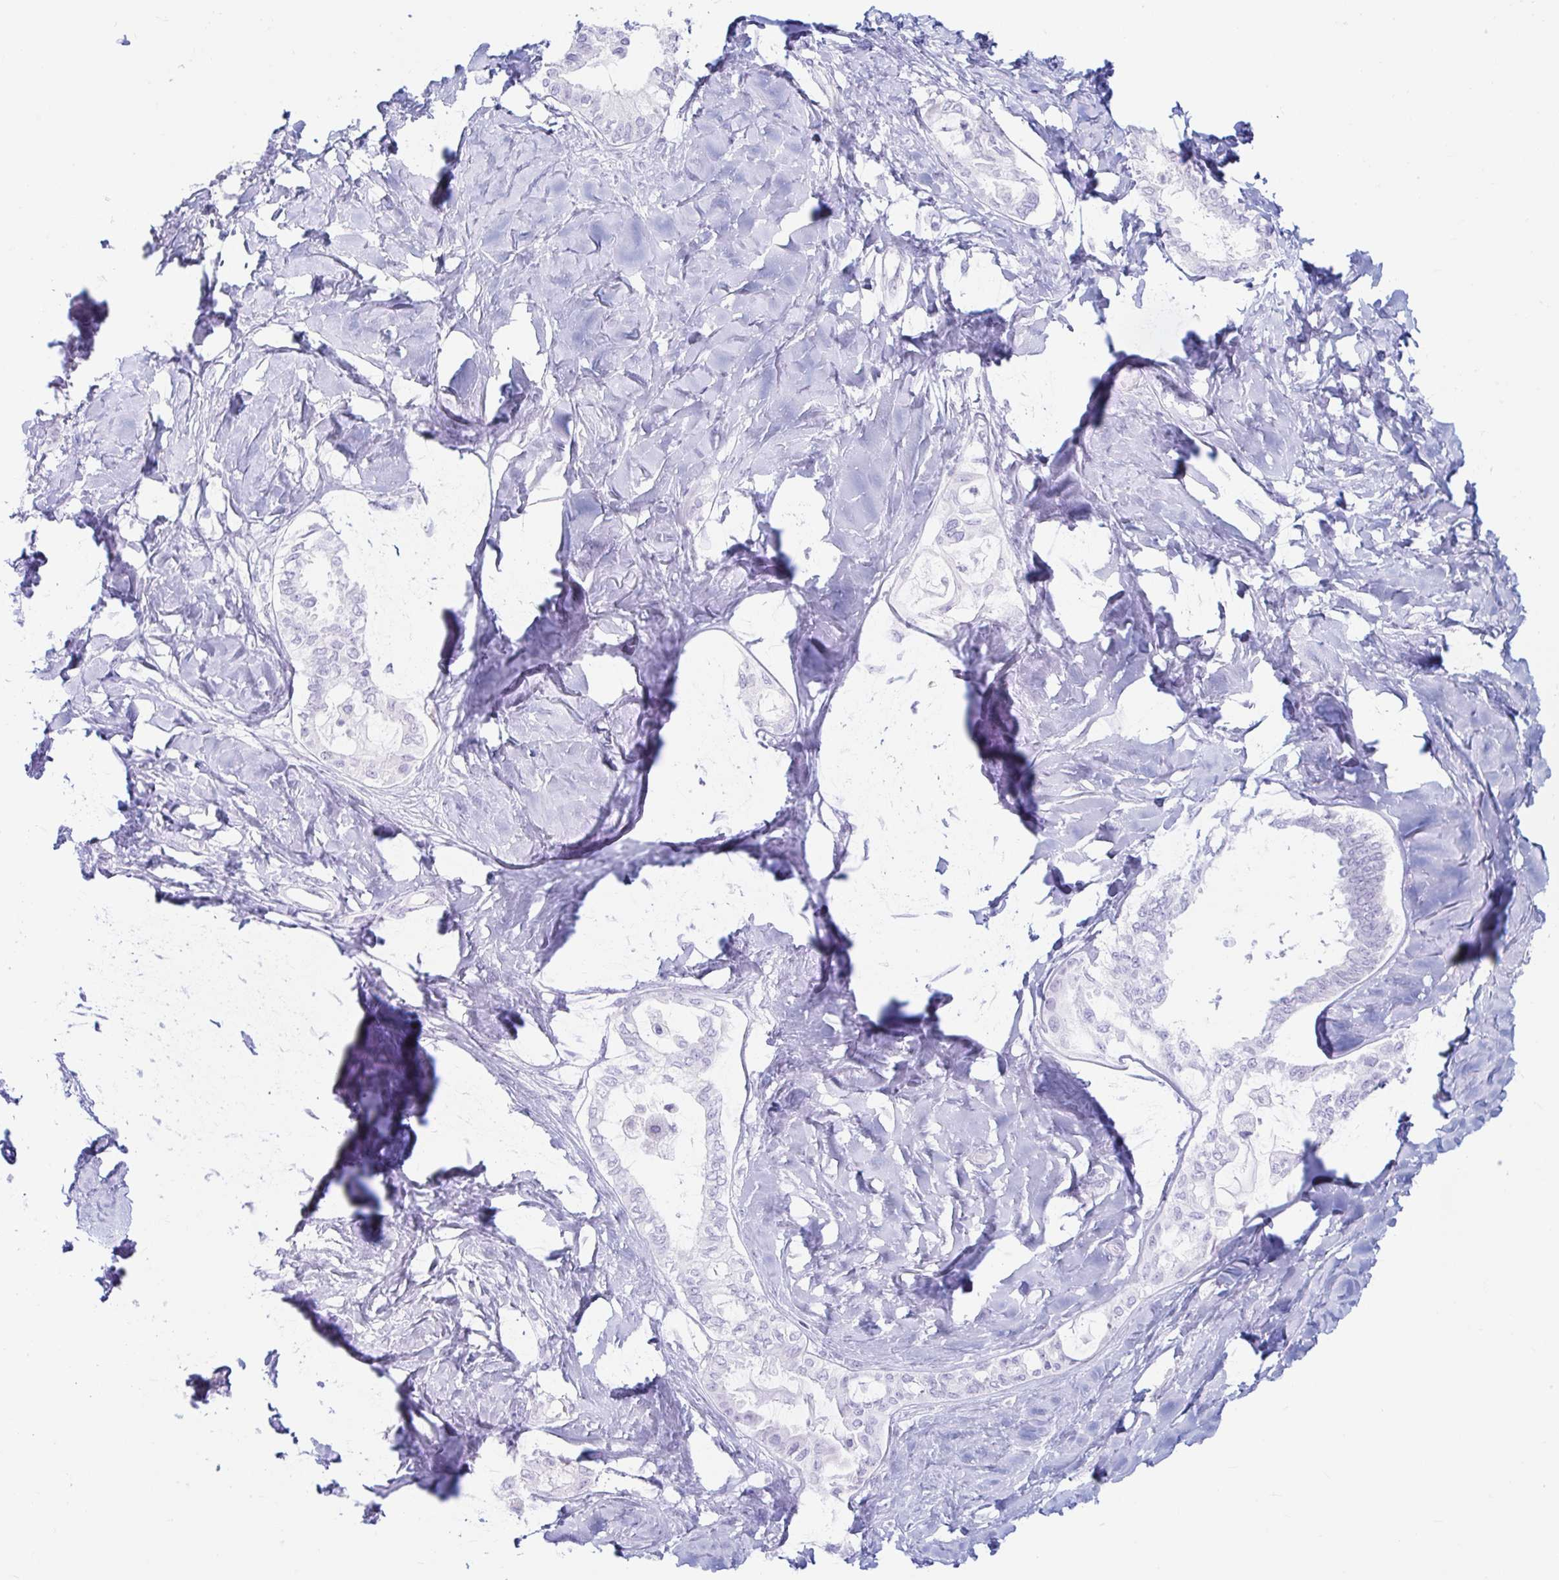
{"staining": {"intensity": "negative", "quantity": "none", "location": "none"}, "tissue": "ovarian cancer", "cell_type": "Tumor cells", "image_type": "cancer", "snomed": [{"axis": "morphology", "description": "Carcinoma, endometroid"}, {"axis": "topography", "description": "Ovary"}], "caption": "Ovarian endometroid carcinoma was stained to show a protein in brown. There is no significant staining in tumor cells.", "gene": "ERICH6", "patient": {"sex": "female", "age": 70}}